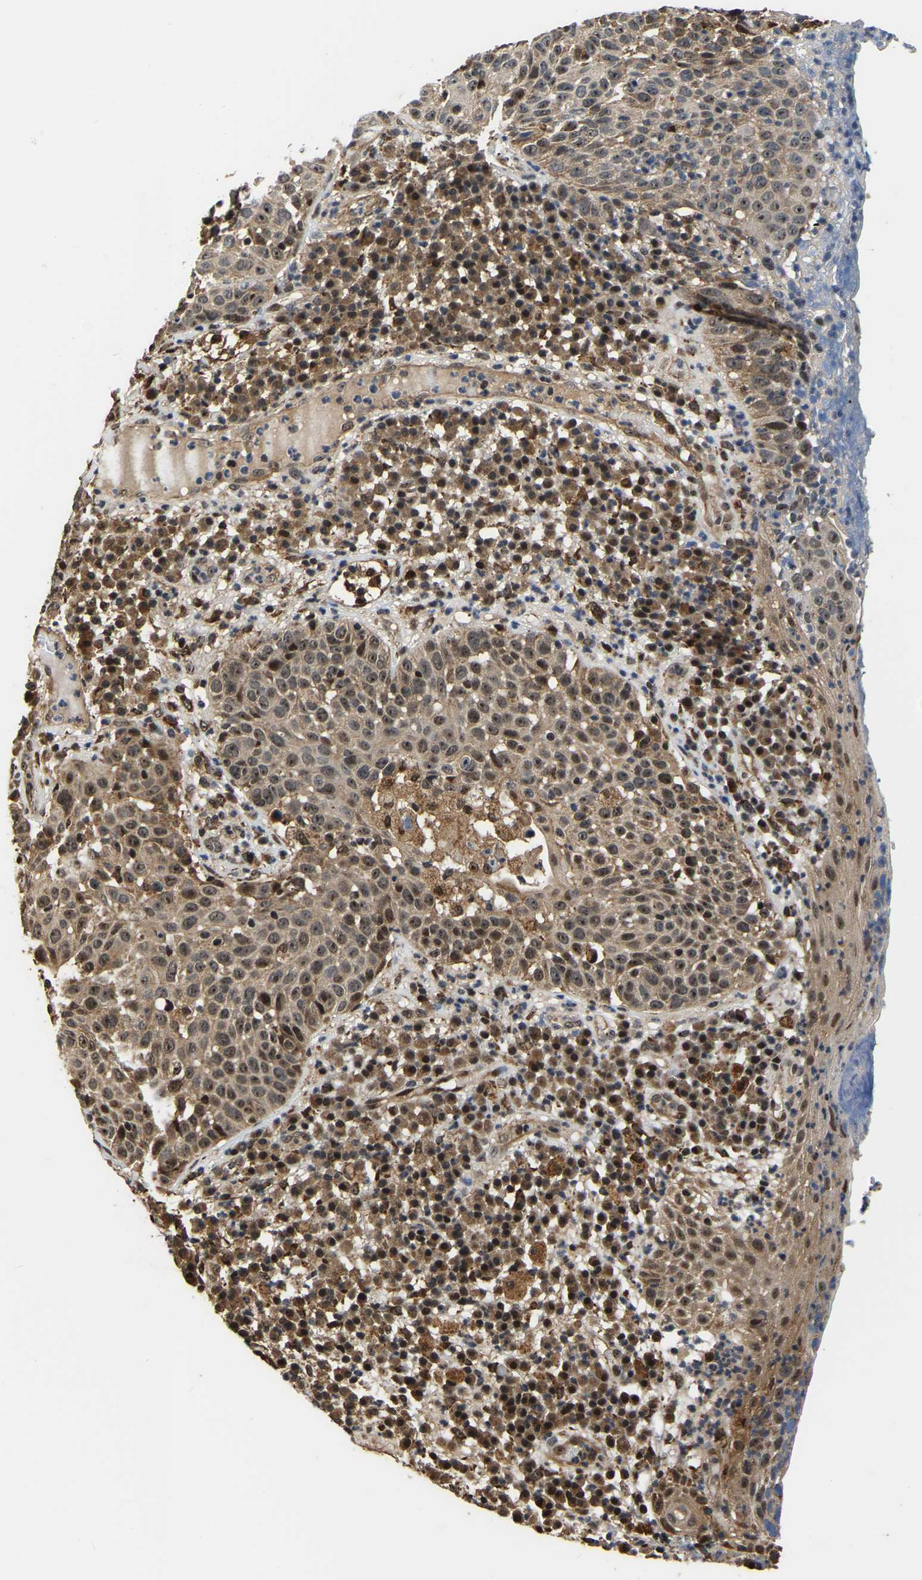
{"staining": {"intensity": "moderate", "quantity": ">75%", "location": "cytoplasmic/membranous,nuclear"}, "tissue": "skin cancer", "cell_type": "Tumor cells", "image_type": "cancer", "snomed": [{"axis": "morphology", "description": "Squamous cell carcinoma in situ, NOS"}, {"axis": "morphology", "description": "Squamous cell carcinoma, NOS"}, {"axis": "topography", "description": "Skin"}], "caption": "Skin cancer (squamous cell carcinoma in situ) tissue reveals moderate cytoplasmic/membranous and nuclear expression in approximately >75% of tumor cells, visualized by immunohistochemistry.", "gene": "CIAO1", "patient": {"sex": "male", "age": 93}}